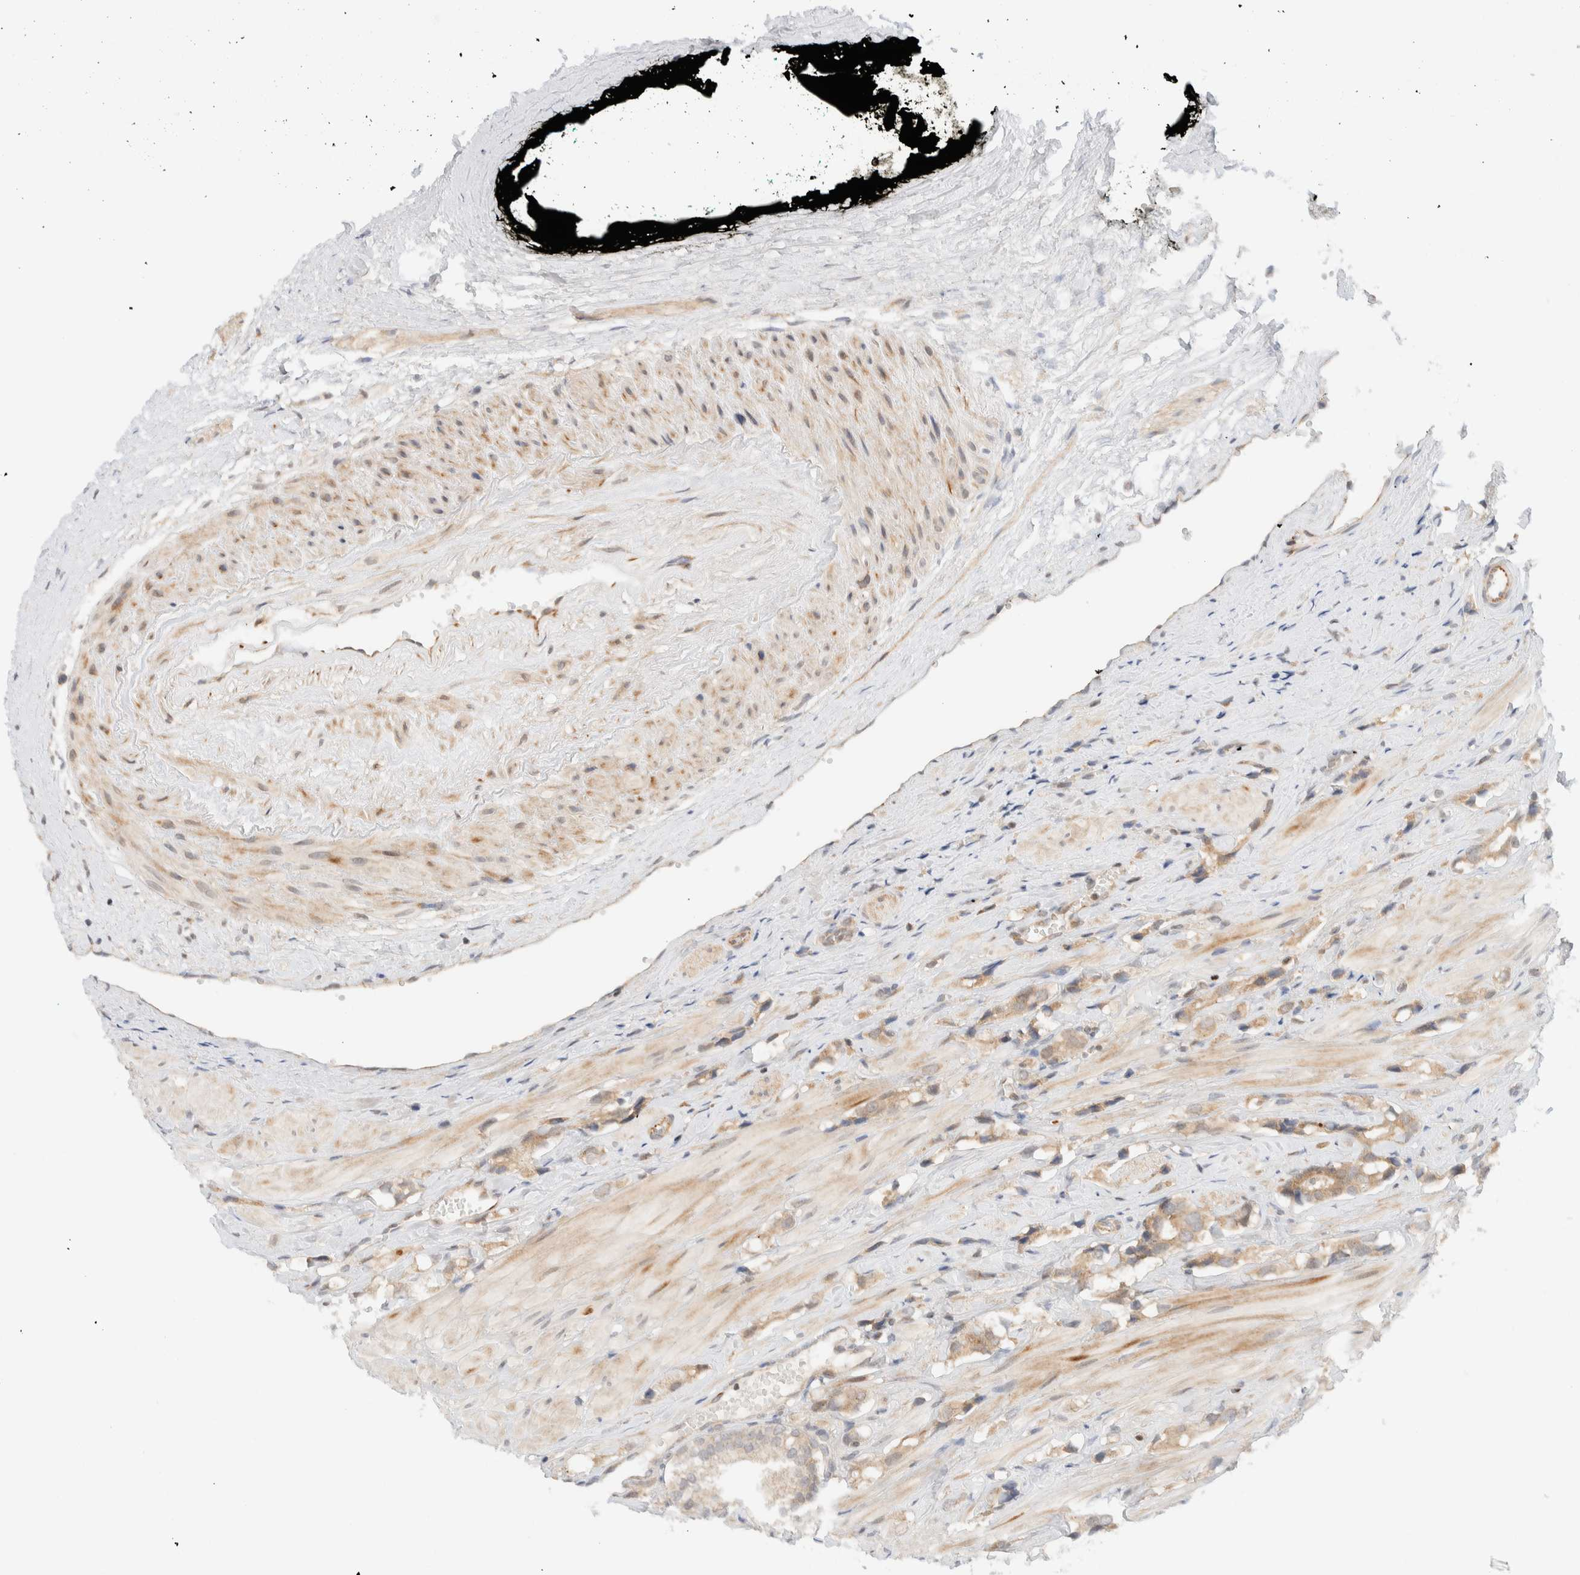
{"staining": {"intensity": "weak", "quantity": ">75%", "location": "cytoplasmic/membranous"}, "tissue": "prostate cancer", "cell_type": "Tumor cells", "image_type": "cancer", "snomed": [{"axis": "morphology", "description": "Adenocarcinoma, High grade"}, {"axis": "topography", "description": "Prostate"}], "caption": "Human prostate cancer (adenocarcinoma (high-grade)) stained with a brown dye exhibits weak cytoplasmic/membranous positive positivity in approximately >75% of tumor cells.", "gene": "C8orf76", "patient": {"sex": "male", "age": 52}}